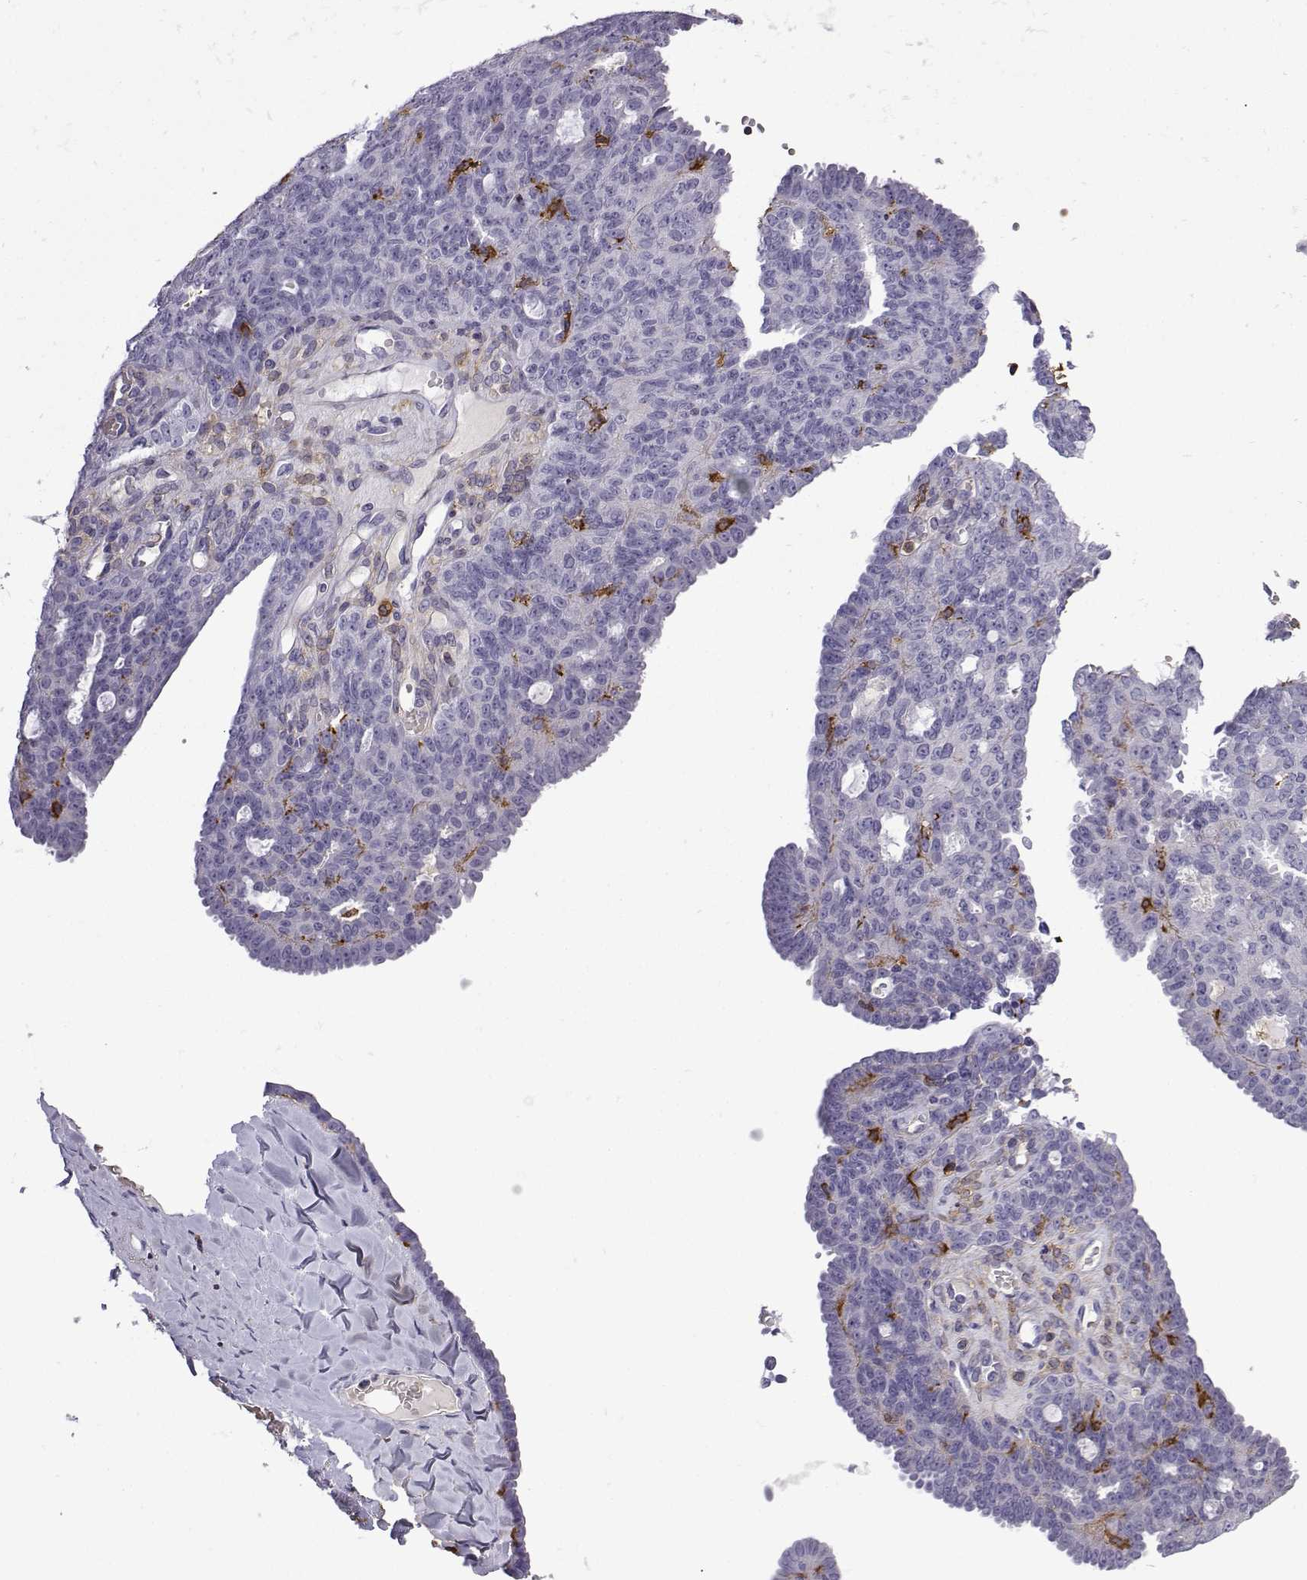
{"staining": {"intensity": "negative", "quantity": "none", "location": "none"}, "tissue": "ovarian cancer", "cell_type": "Tumor cells", "image_type": "cancer", "snomed": [{"axis": "morphology", "description": "Cystadenocarcinoma, serous, NOS"}, {"axis": "topography", "description": "Ovary"}], "caption": "DAB (3,3'-diaminobenzidine) immunohistochemical staining of ovarian cancer (serous cystadenocarcinoma) shows no significant positivity in tumor cells.", "gene": "DOCK10", "patient": {"sex": "female", "age": 71}}